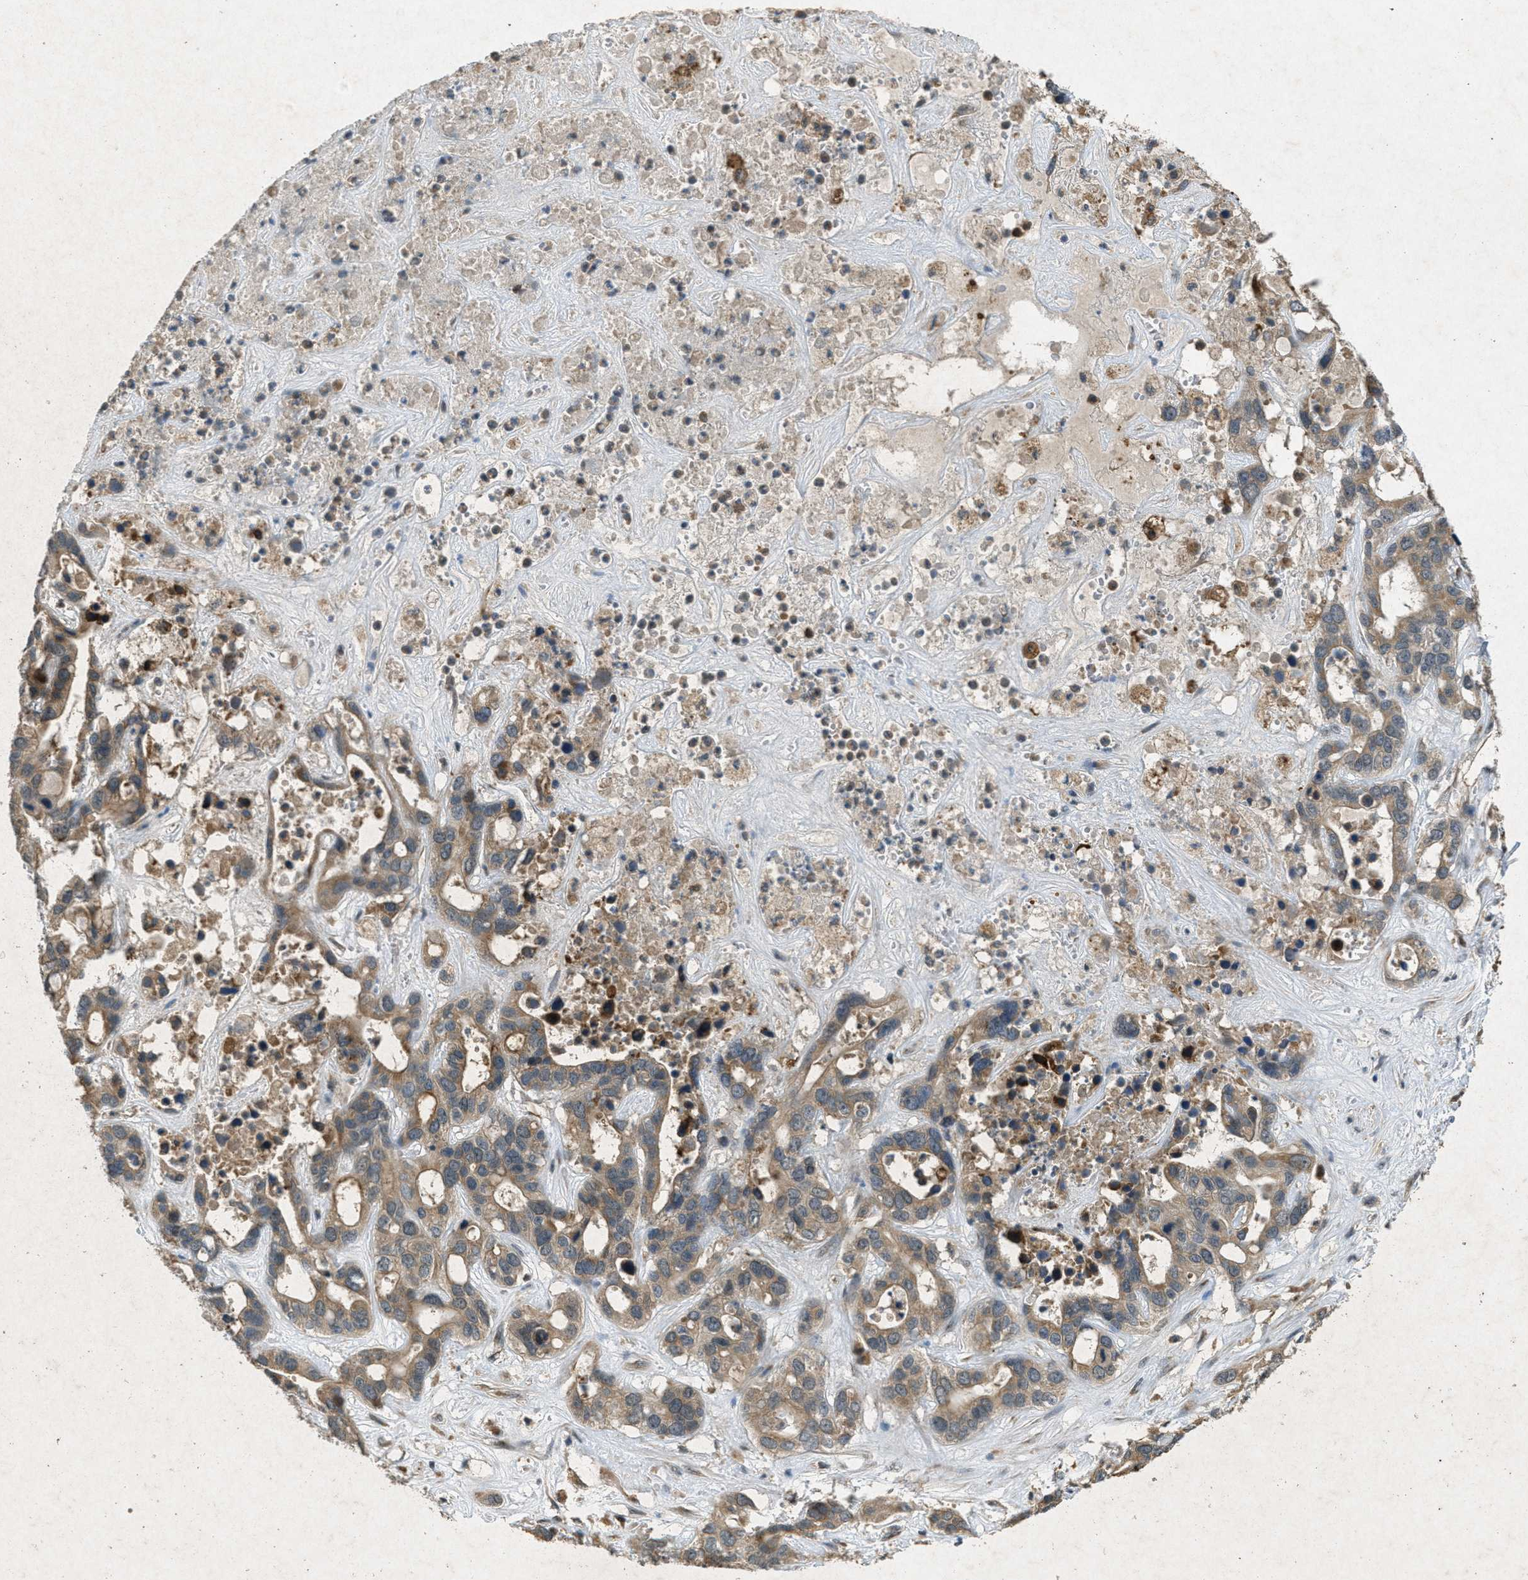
{"staining": {"intensity": "moderate", "quantity": ">75%", "location": "cytoplasmic/membranous"}, "tissue": "liver cancer", "cell_type": "Tumor cells", "image_type": "cancer", "snomed": [{"axis": "morphology", "description": "Cholangiocarcinoma"}, {"axis": "topography", "description": "Liver"}], "caption": "A brown stain shows moderate cytoplasmic/membranous expression of a protein in liver cholangiocarcinoma tumor cells.", "gene": "PPP1R15A", "patient": {"sex": "female", "age": 65}}